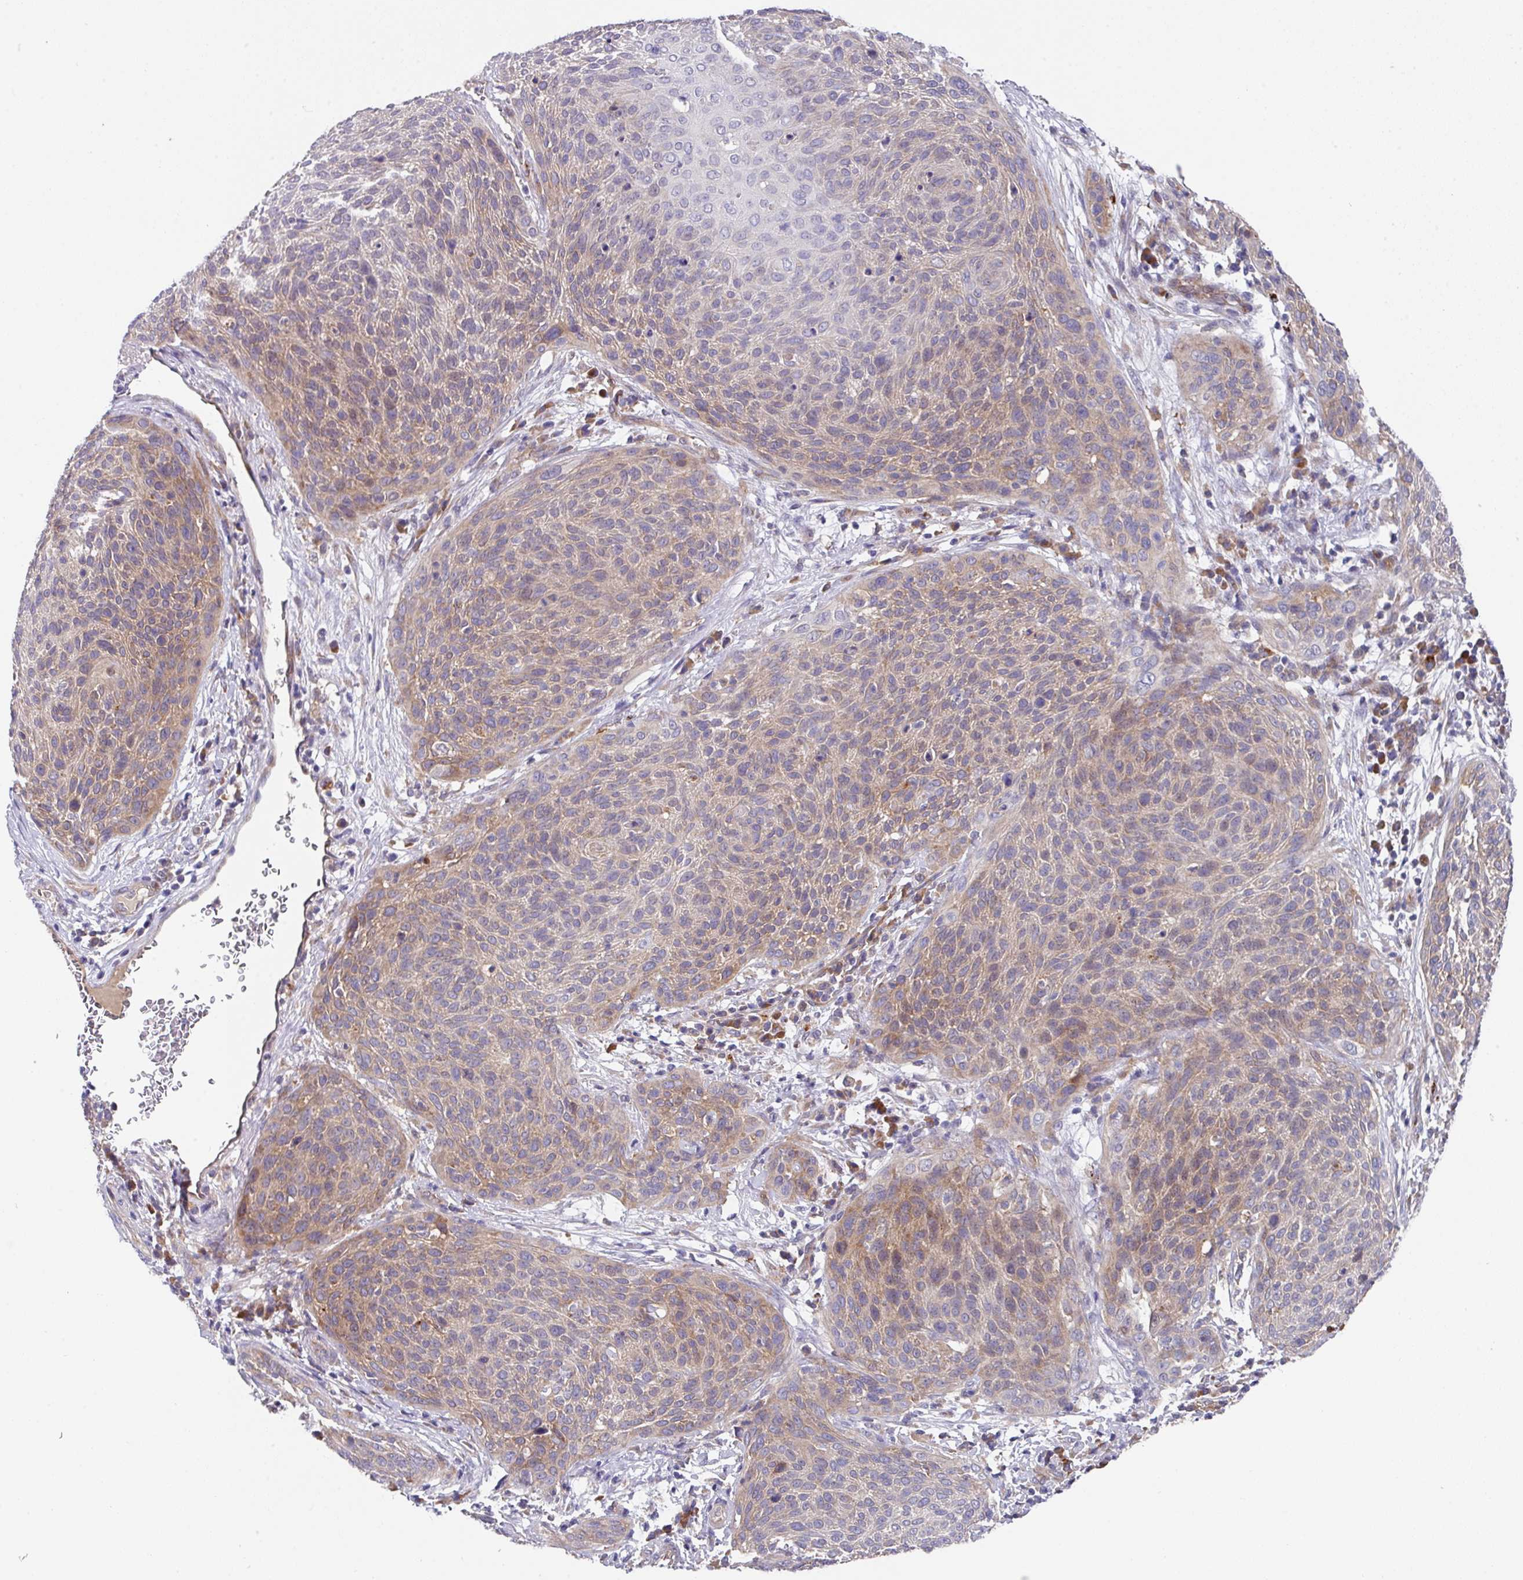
{"staining": {"intensity": "weak", "quantity": "<25%", "location": "cytoplasmic/membranous"}, "tissue": "cervical cancer", "cell_type": "Tumor cells", "image_type": "cancer", "snomed": [{"axis": "morphology", "description": "Squamous cell carcinoma, NOS"}, {"axis": "topography", "description": "Cervix"}], "caption": "This image is of squamous cell carcinoma (cervical) stained with IHC to label a protein in brown with the nuclei are counter-stained blue. There is no staining in tumor cells. The staining is performed using DAB (3,3'-diaminobenzidine) brown chromogen with nuclei counter-stained in using hematoxylin.", "gene": "EIF4B", "patient": {"sex": "female", "age": 31}}